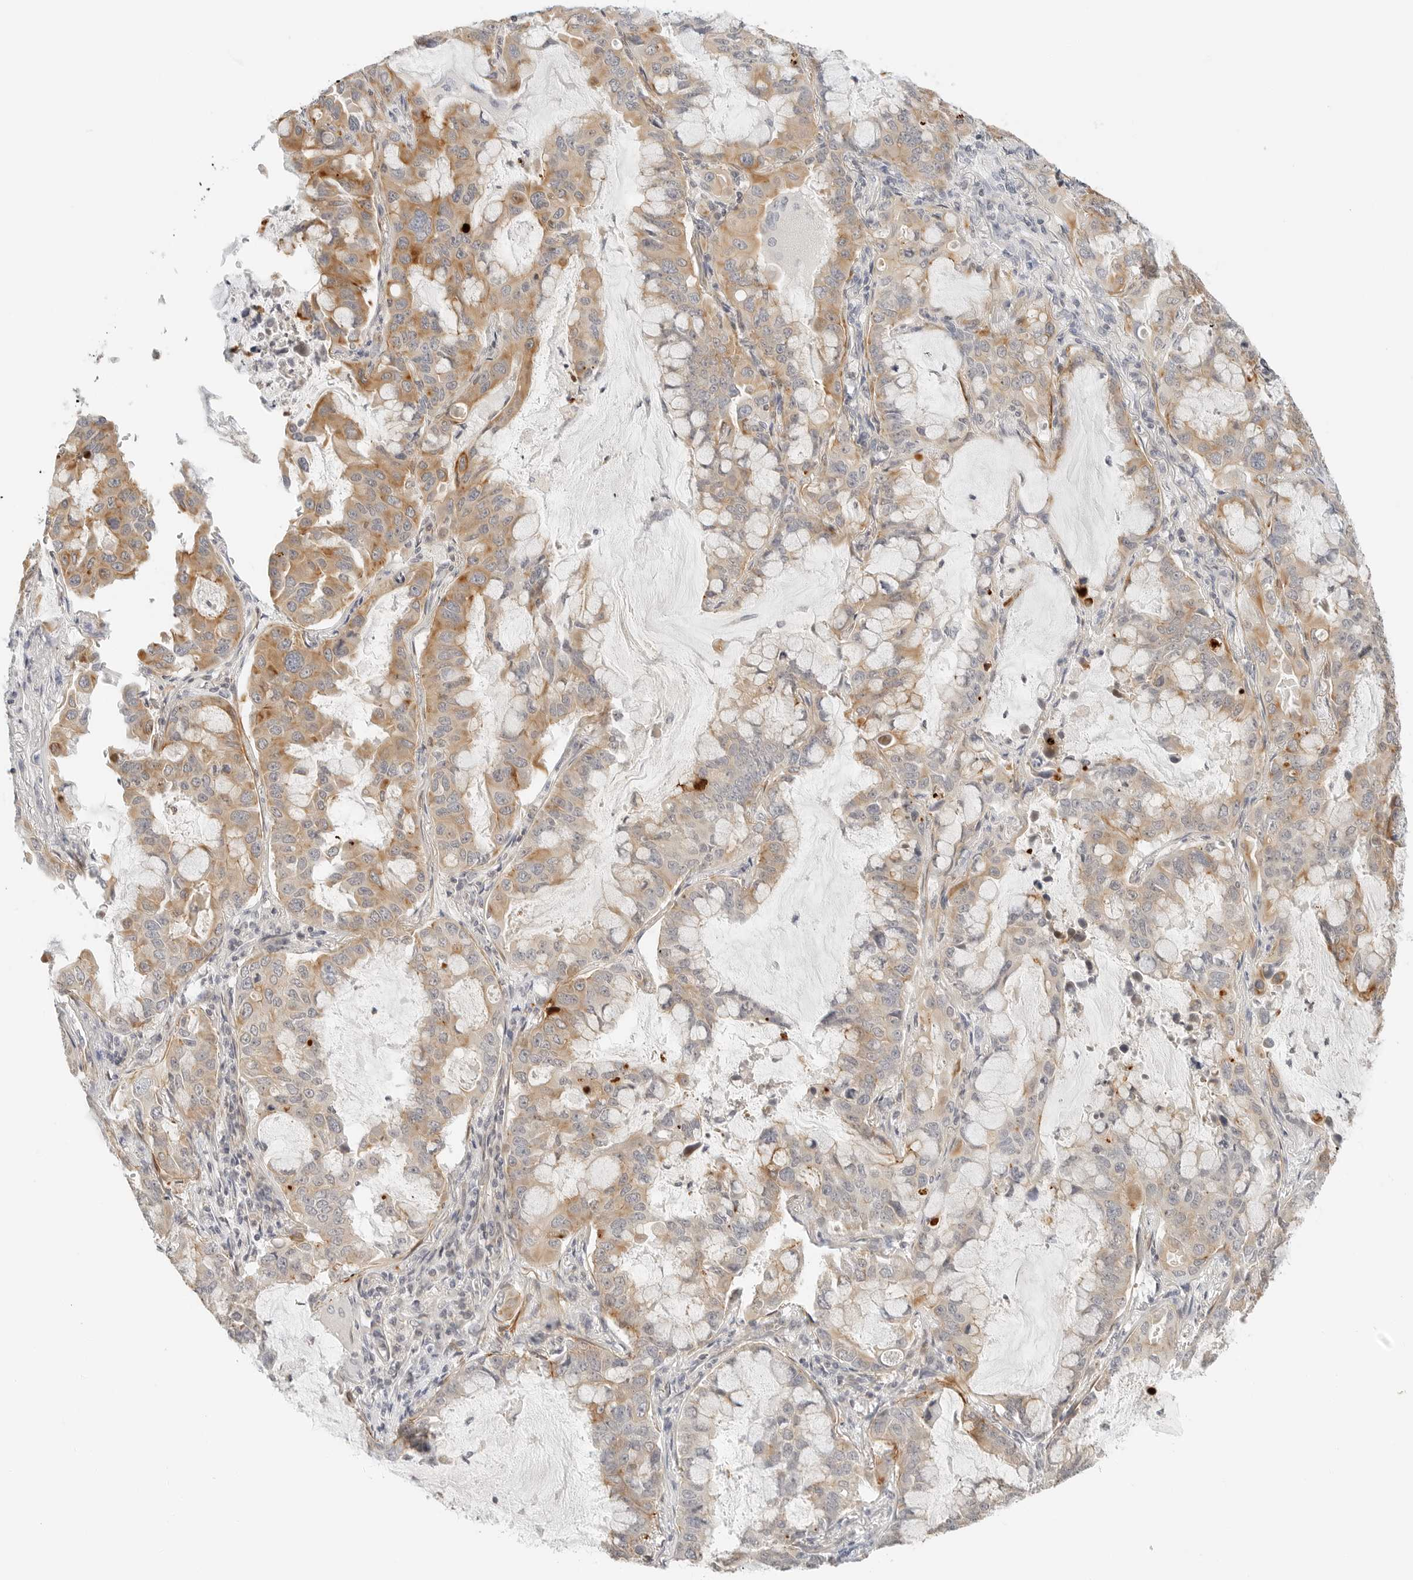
{"staining": {"intensity": "moderate", "quantity": ">75%", "location": "cytoplasmic/membranous"}, "tissue": "lung cancer", "cell_type": "Tumor cells", "image_type": "cancer", "snomed": [{"axis": "morphology", "description": "Adenocarcinoma, NOS"}, {"axis": "topography", "description": "Lung"}], "caption": "Lung cancer tissue displays moderate cytoplasmic/membranous positivity in about >75% of tumor cells, visualized by immunohistochemistry.", "gene": "IQCC", "patient": {"sex": "male", "age": 64}}